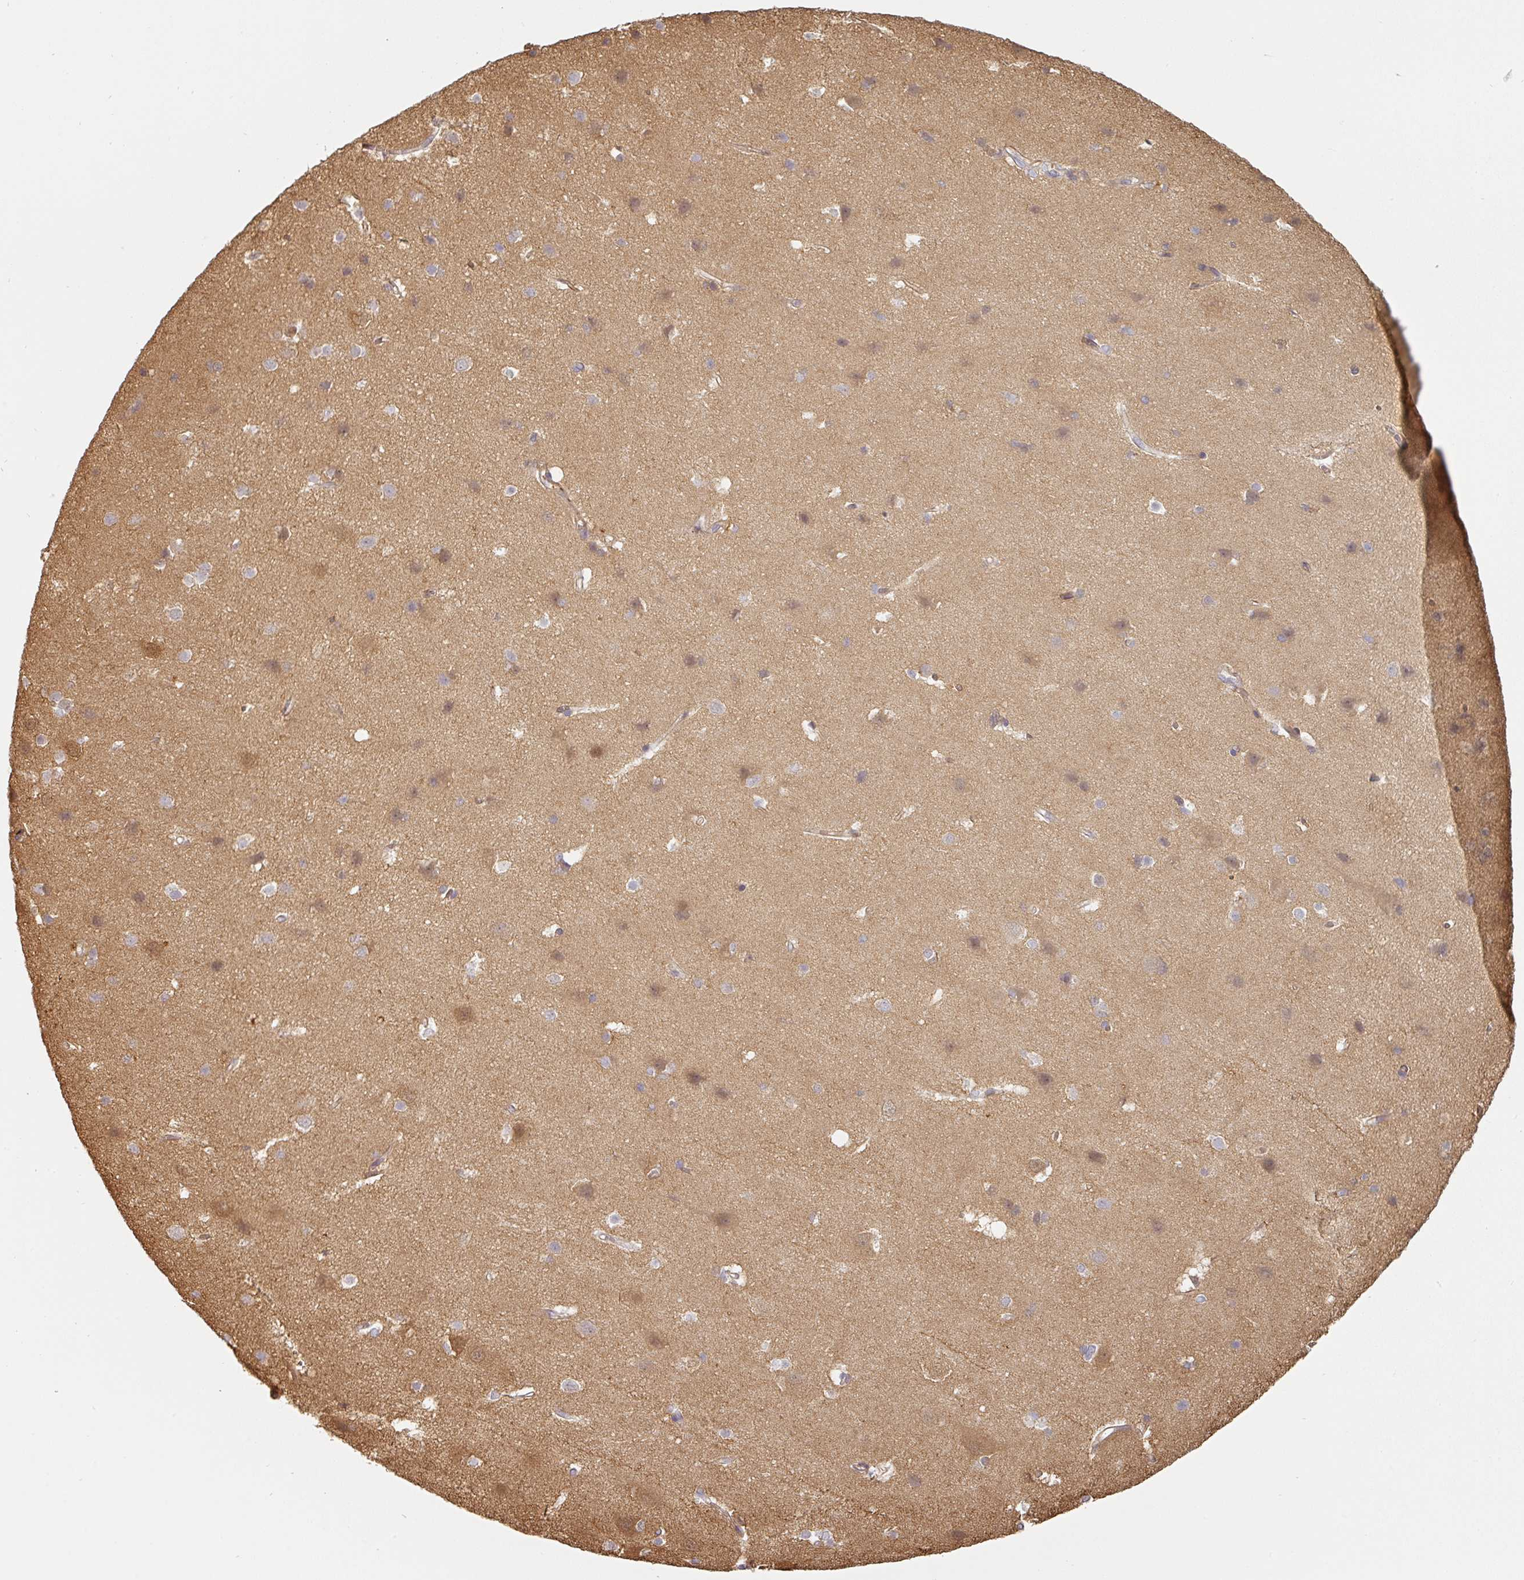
{"staining": {"intensity": "negative", "quantity": "none", "location": "none"}, "tissue": "cerebral cortex", "cell_type": "Endothelial cells", "image_type": "normal", "snomed": [{"axis": "morphology", "description": "Normal tissue, NOS"}, {"axis": "topography", "description": "Cerebral cortex"}], "caption": "DAB (3,3'-diaminobenzidine) immunohistochemical staining of unremarkable human cerebral cortex demonstrates no significant staining in endothelial cells.", "gene": "CEP78", "patient": {"sex": "male", "age": 37}}